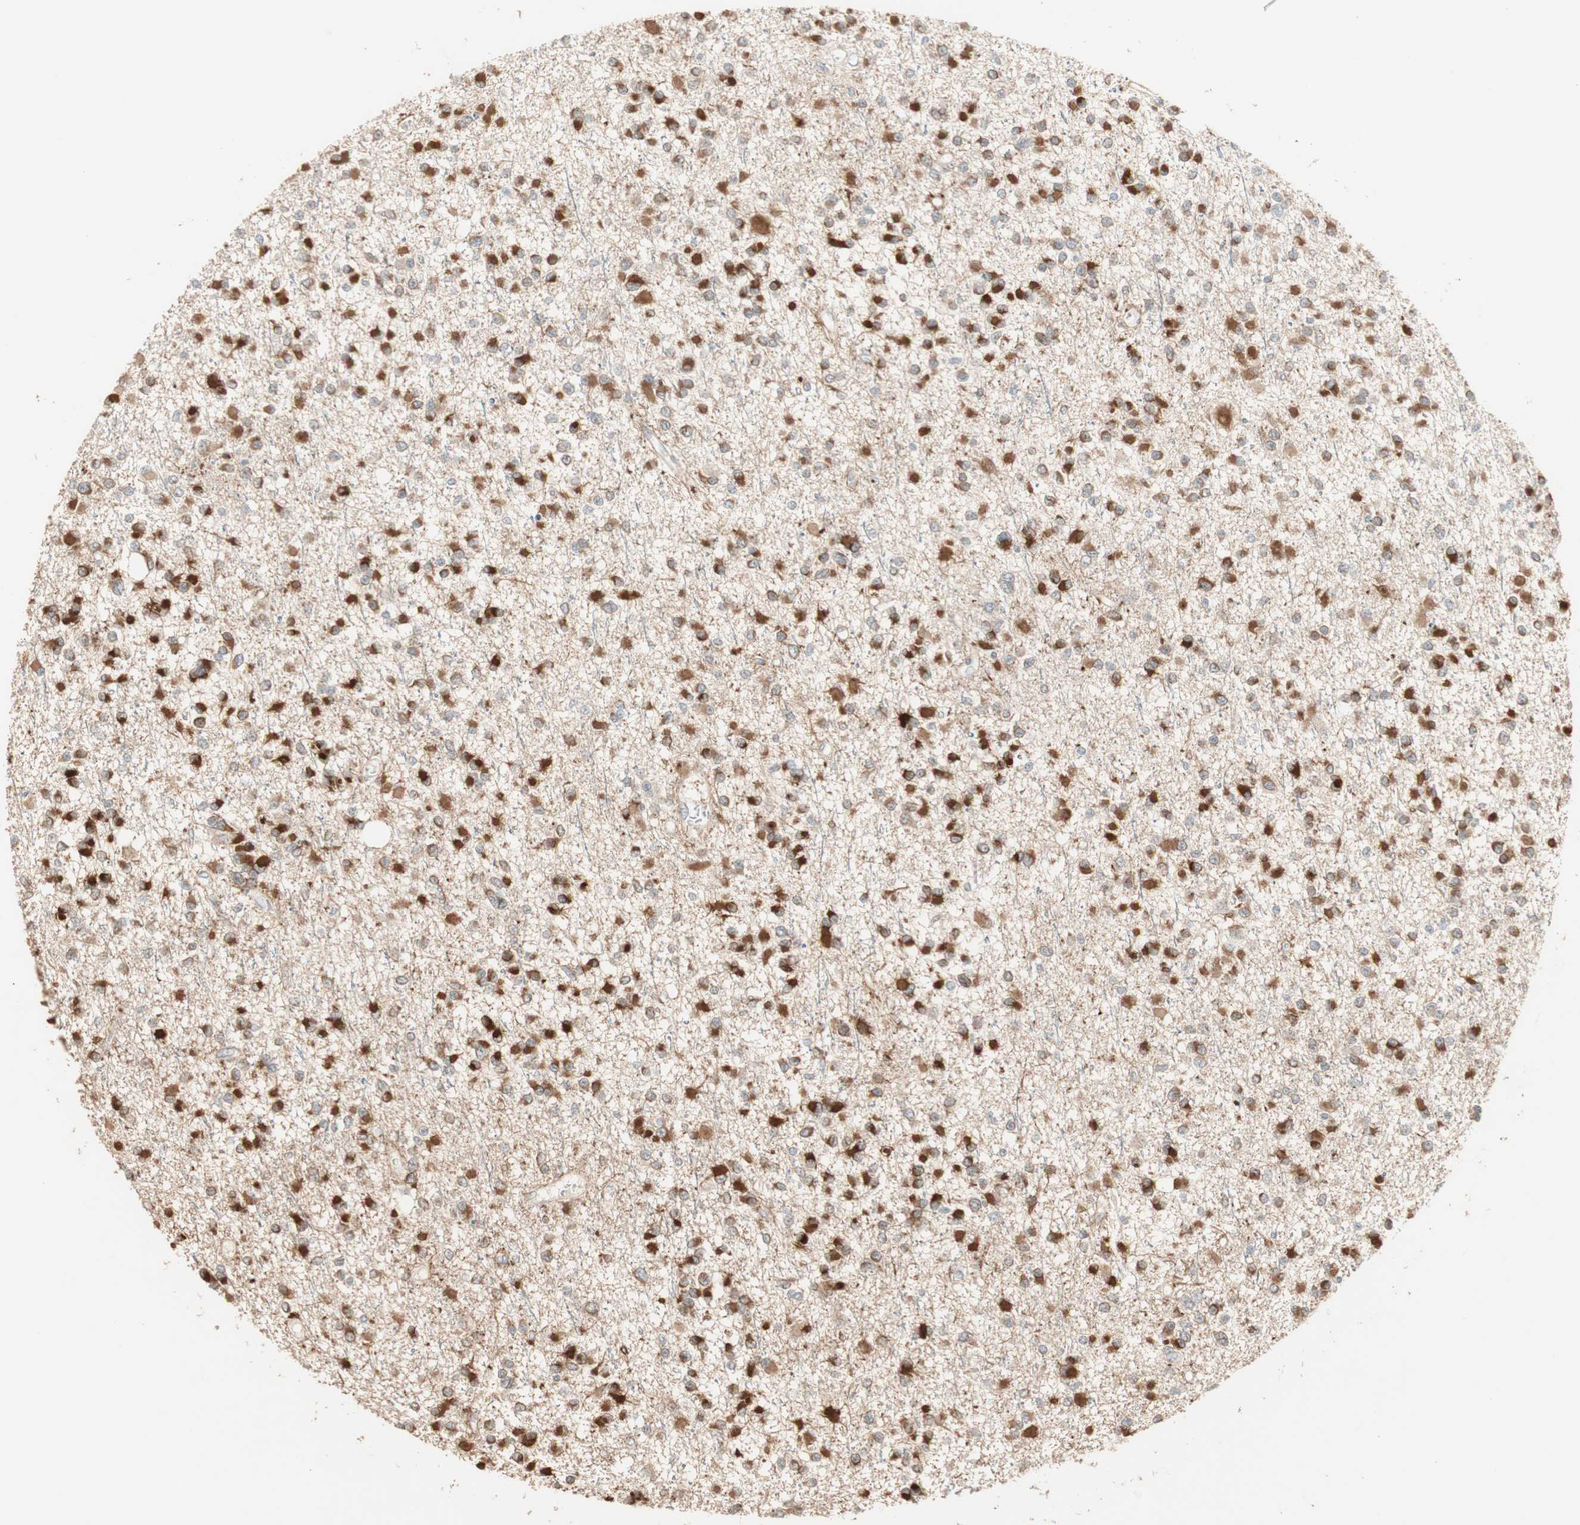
{"staining": {"intensity": "strong", "quantity": ">75%", "location": "cytoplasmic/membranous"}, "tissue": "glioma", "cell_type": "Tumor cells", "image_type": "cancer", "snomed": [{"axis": "morphology", "description": "Glioma, malignant, Low grade"}, {"axis": "topography", "description": "Brain"}], "caption": "High-magnification brightfield microscopy of glioma stained with DAB (3,3'-diaminobenzidine) (brown) and counterstained with hematoxylin (blue). tumor cells exhibit strong cytoplasmic/membranous expression is present in about>75% of cells. The protein is stained brown, and the nuclei are stained in blue (DAB IHC with brightfield microscopy, high magnification).", "gene": "TASOR", "patient": {"sex": "female", "age": 22}}